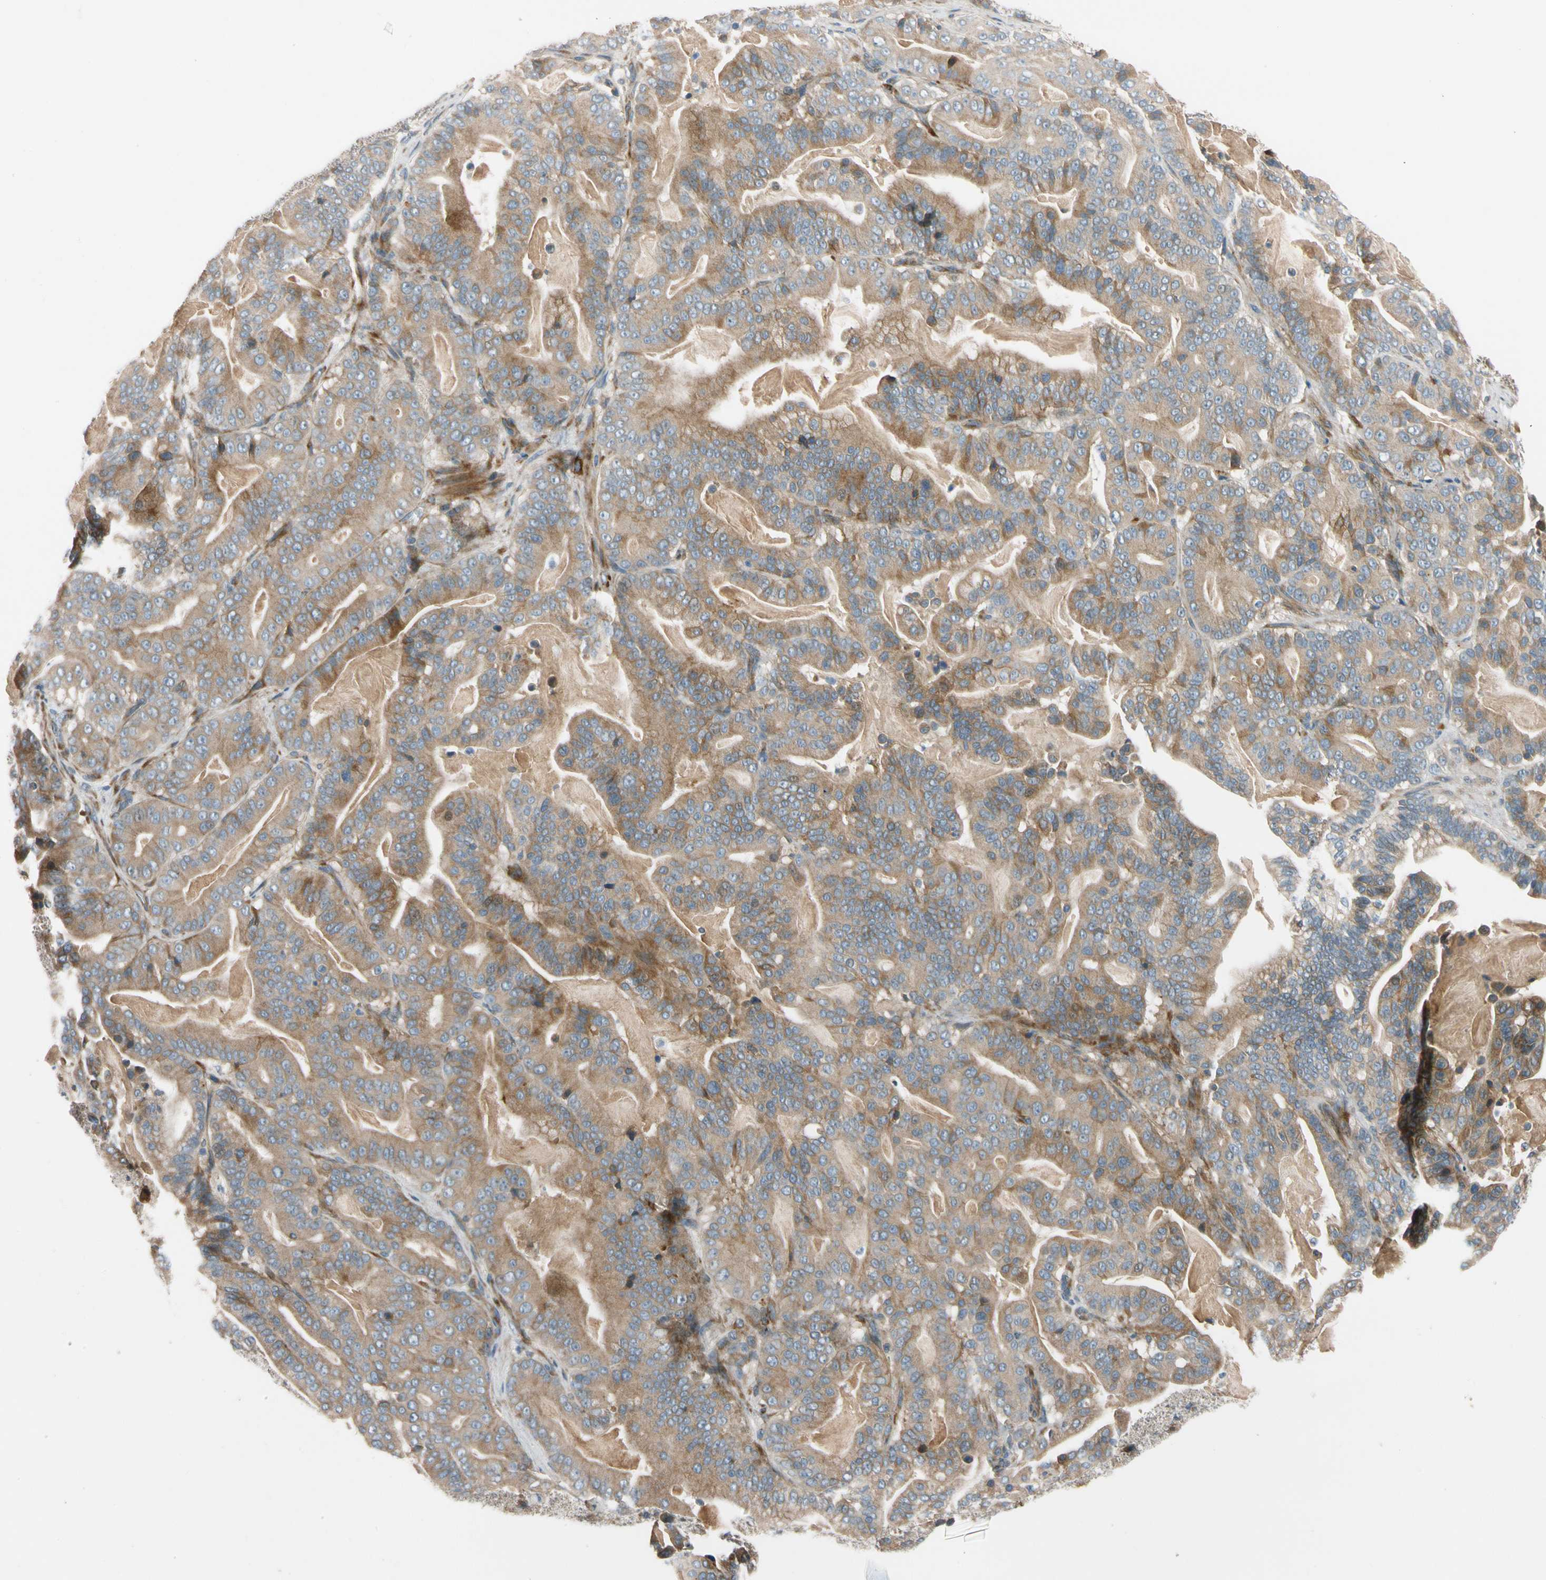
{"staining": {"intensity": "moderate", "quantity": ">75%", "location": "cytoplasmic/membranous"}, "tissue": "pancreatic cancer", "cell_type": "Tumor cells", "image_type": "cancer", "snomed": [{"axis": "morphology", "description": "Adenocarcinoma, NOS"}, {"axis": "topography", "description": "Pancreas"}], "caption": "Brown immunohistochemical staining in adenocarcinoma (pancreatic) reveals moderate cytoplasmic/membranous positivity in about >75% of tumor cells.", "gene": "MST1R", "patient": {"sex": "male", "age": 63}}